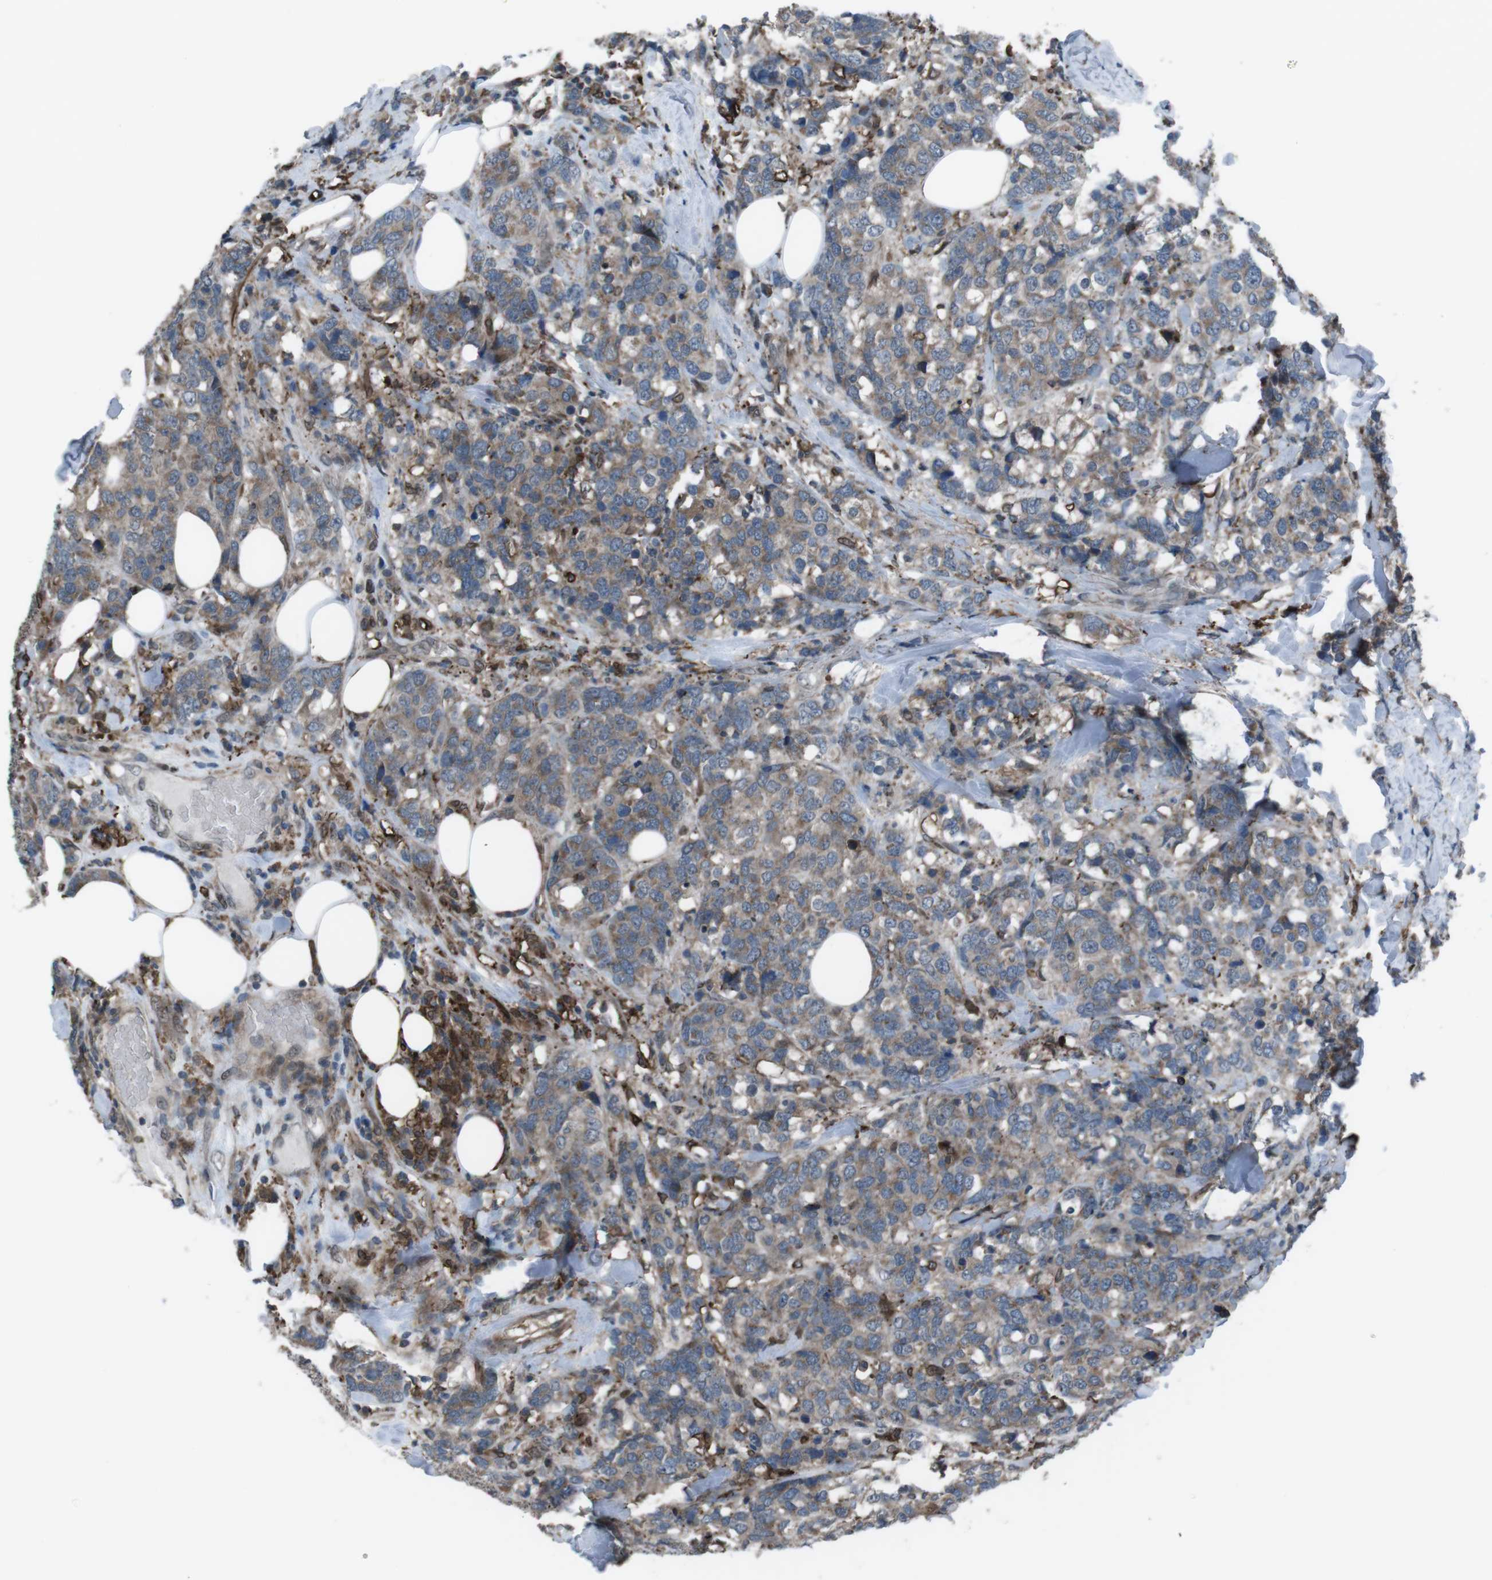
{"staining": {"intensity": "weak", "quantity": ">75%", "location": "cytoplasmic/membranous"}, "tissue": "breast cancer", "cell_type": "Tumor cells", "image_type": "cancer", "snomed": [{"axis": "morphology", "description": "Lobular carcinoma"}, {"axis": "topography", "description": "Breast"}], "caption": "Weak cytoplasmic/membranous staining for a protein is present in about >75% of tumor cells of breast cancer using IHC.", "gene": "GDF10", "patient": {"sex": "female", "age": 59}}